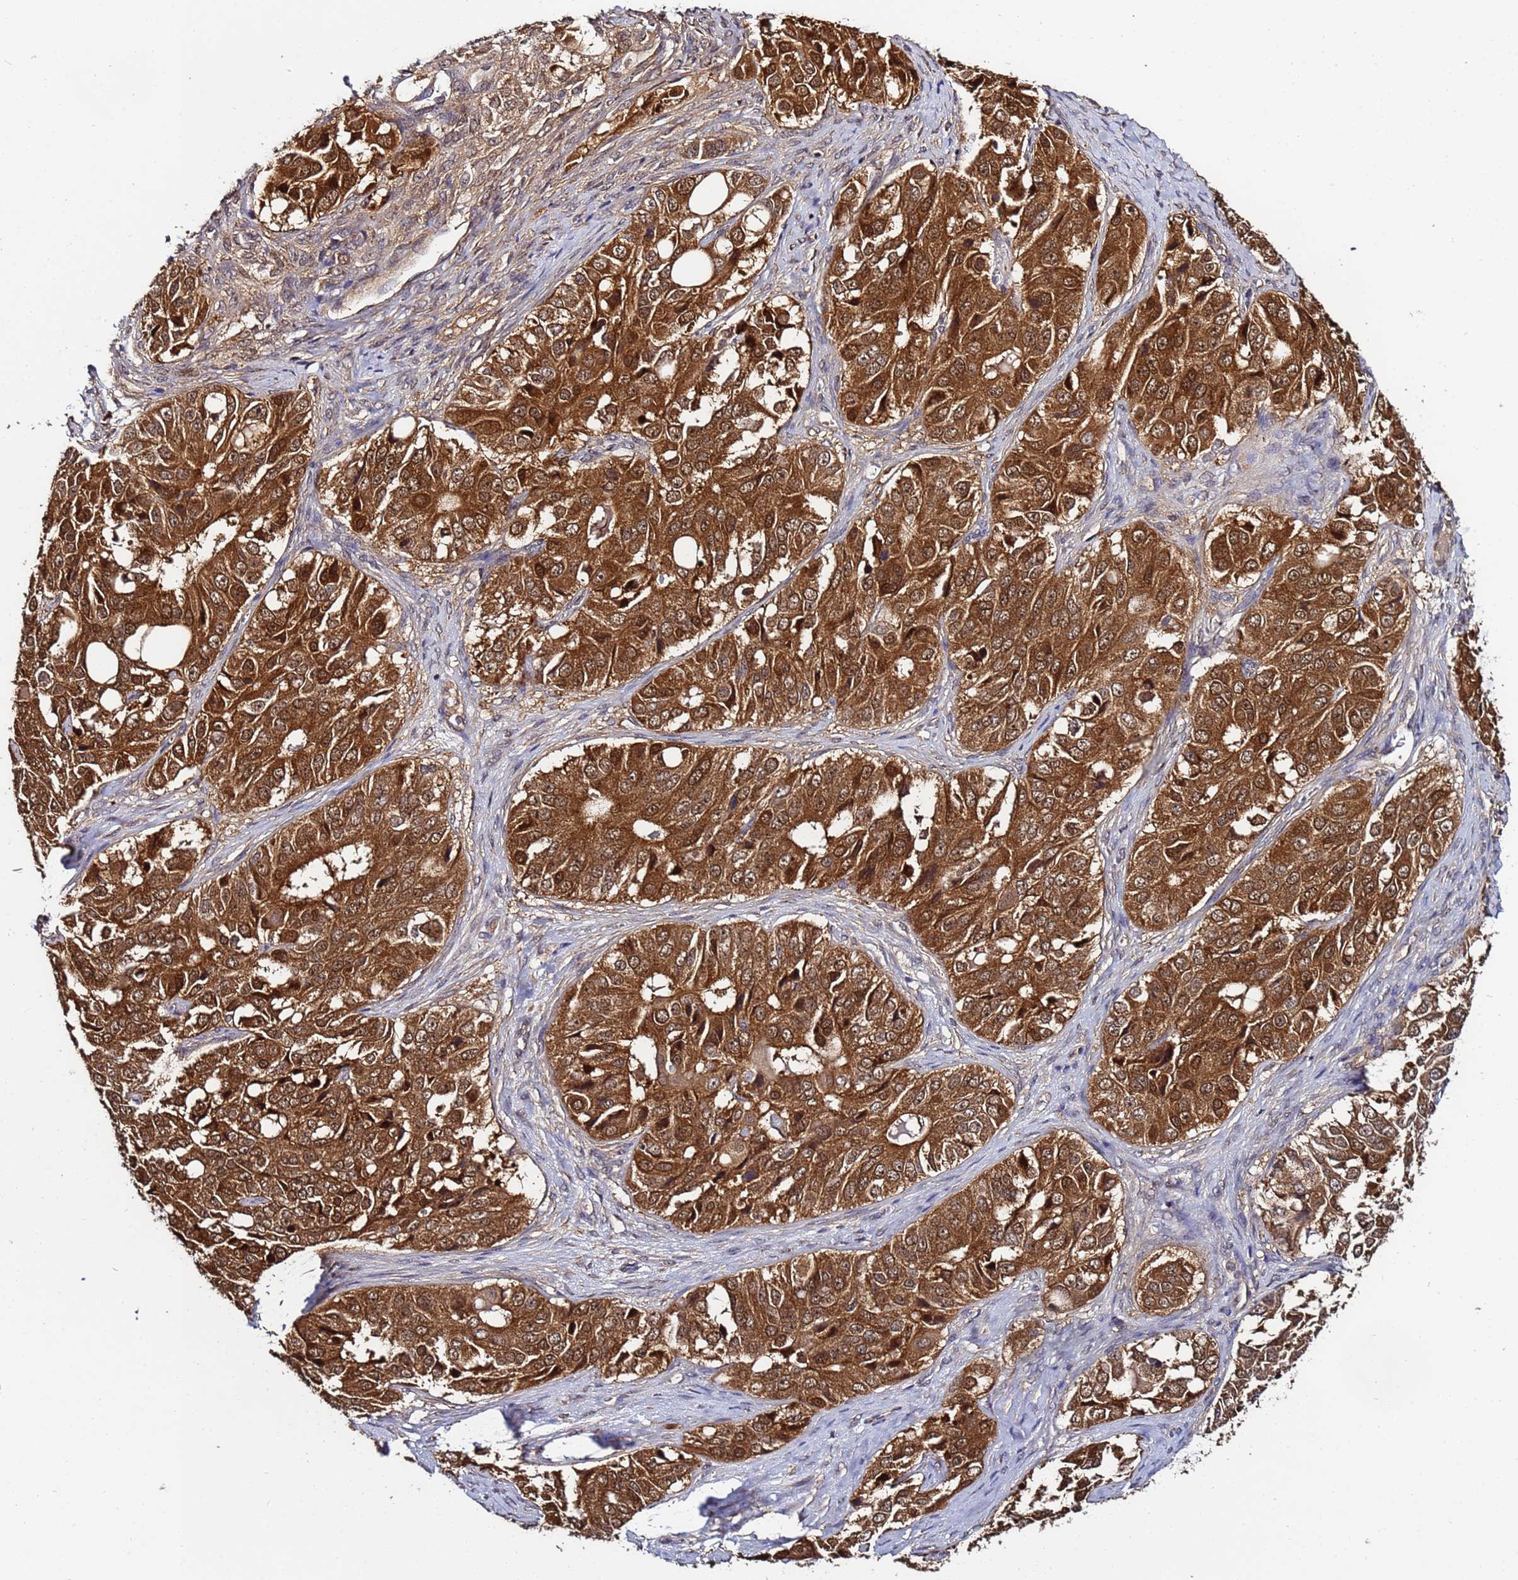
{"staining": {"intensity": "moderate", "quantity": ">75%", "location": "cytoplasmic/membranous,nuclear"}, "tissue": "ovarian cancer", "cell_type": "Tumor cells", "image_type": "cancer", "snomed": [{"axis": "morphology", "description": "Carcinoma, endometroid"}, {"axis": "topography", "description": "Ovary"}], "caption": "Immunohistochemical staining of ovarian cancer (endometroid carcinoma) demonstrates moderate cytoplasmic/membranous and nuclear protein staining in approximately >75% of tumor cells.", "gene": "NAXE", "patient": {"sex": "female", "age": 51}}